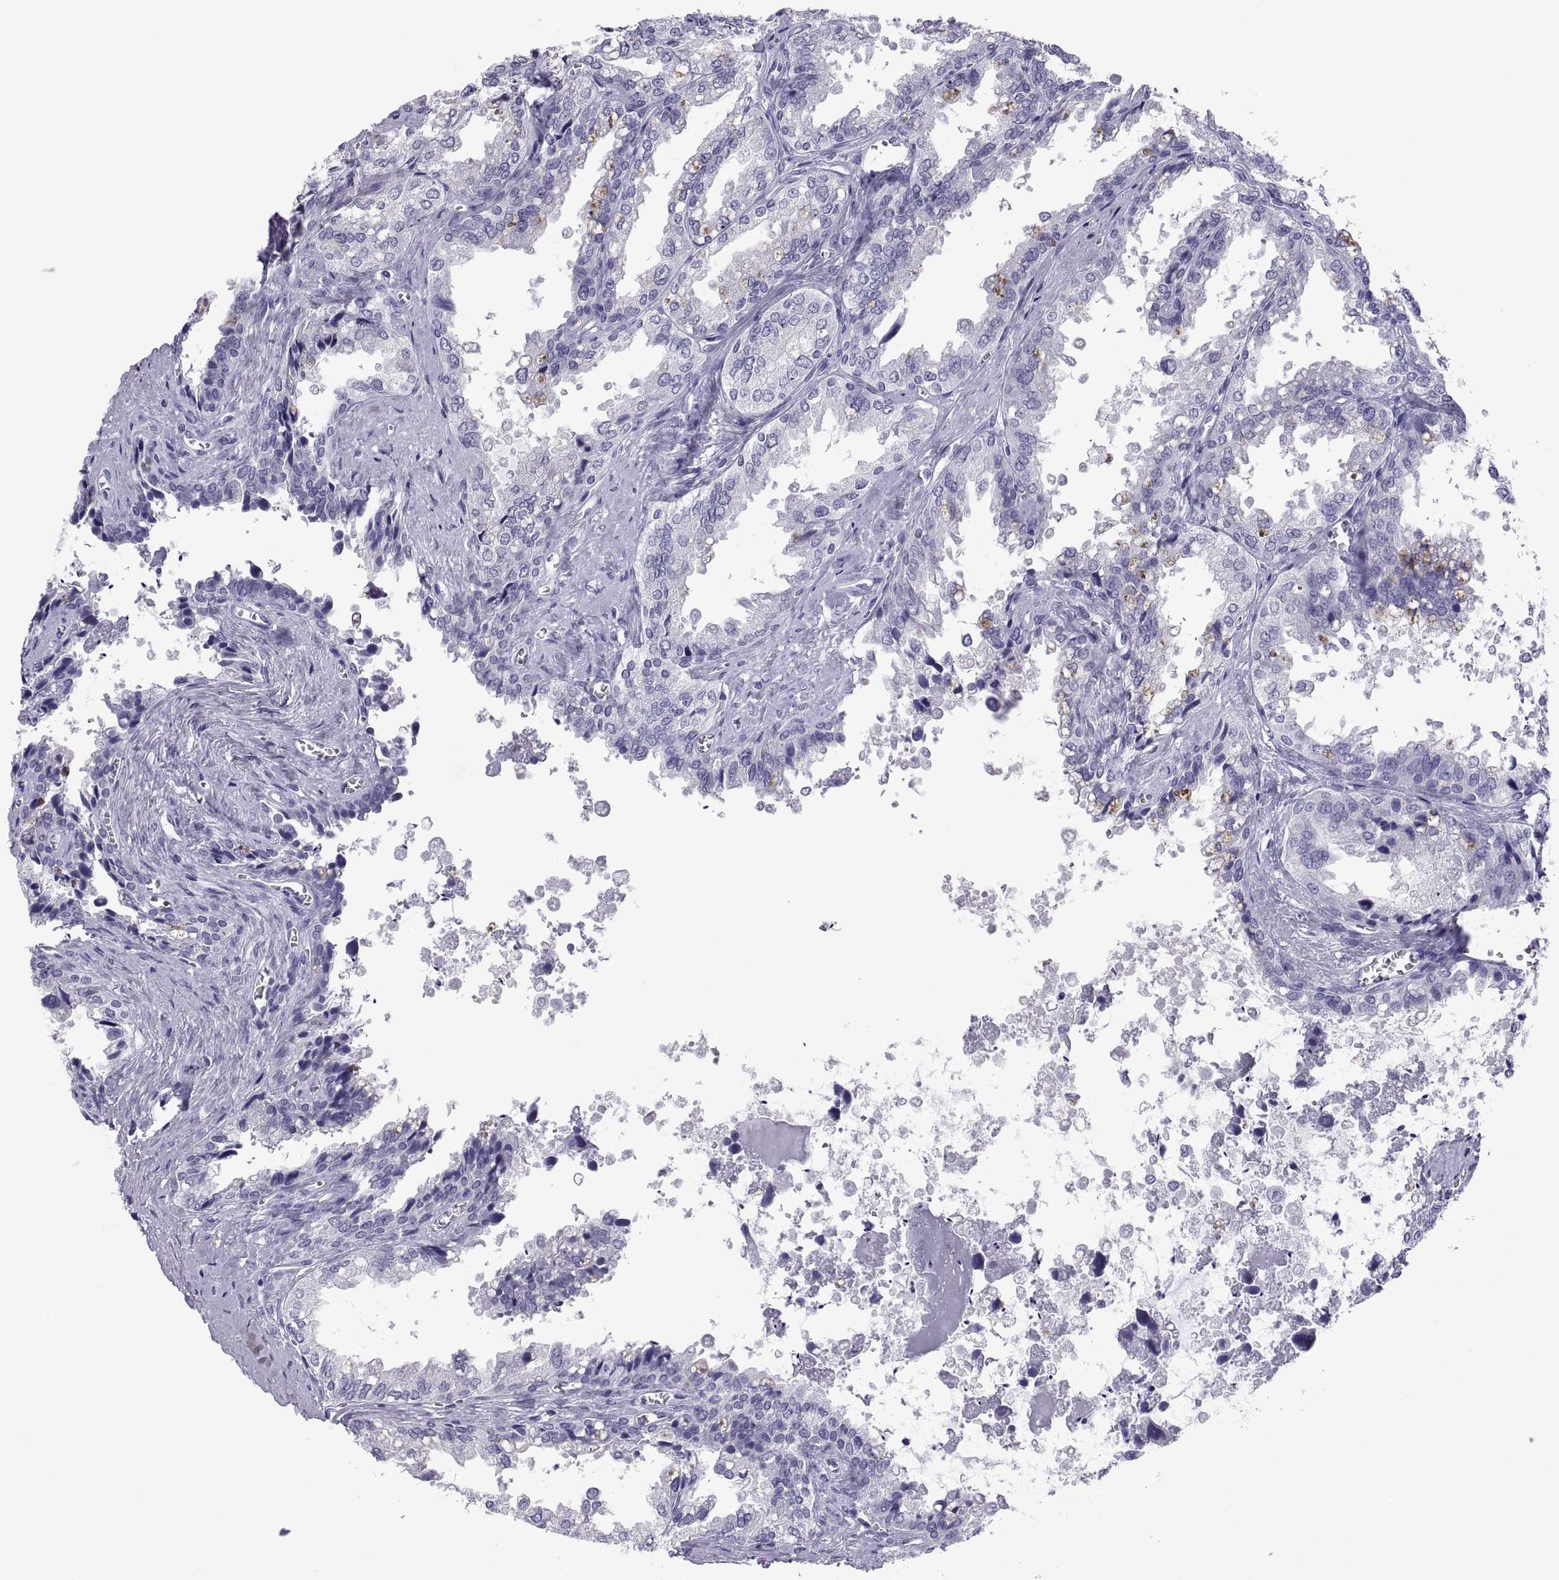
{"staining": {"intensity": "negative", "quantity": "none", "location": "none"}, "tissue": "seminal vesicle", "cell_type": "Glandular cells", "image_type": "normal", "snomed": [{"axis": "morphology", "description": "Normal tissue, NOS"}, {"axis": "topography", "description": "Seminal veicle"}], "caption": "DAB (3,3'-diaminobenzidine) immunohistochemical staining of benign human seminal vesicle exhibits no significant staining in glandular cells. (Stains: DAB immunohistochemistry with hematoxylin counter stain, Microscopy: brightfield microscopy at high magnification).", "gene": "RNASE12", "patient": {"sex": "male", "age": 67}}